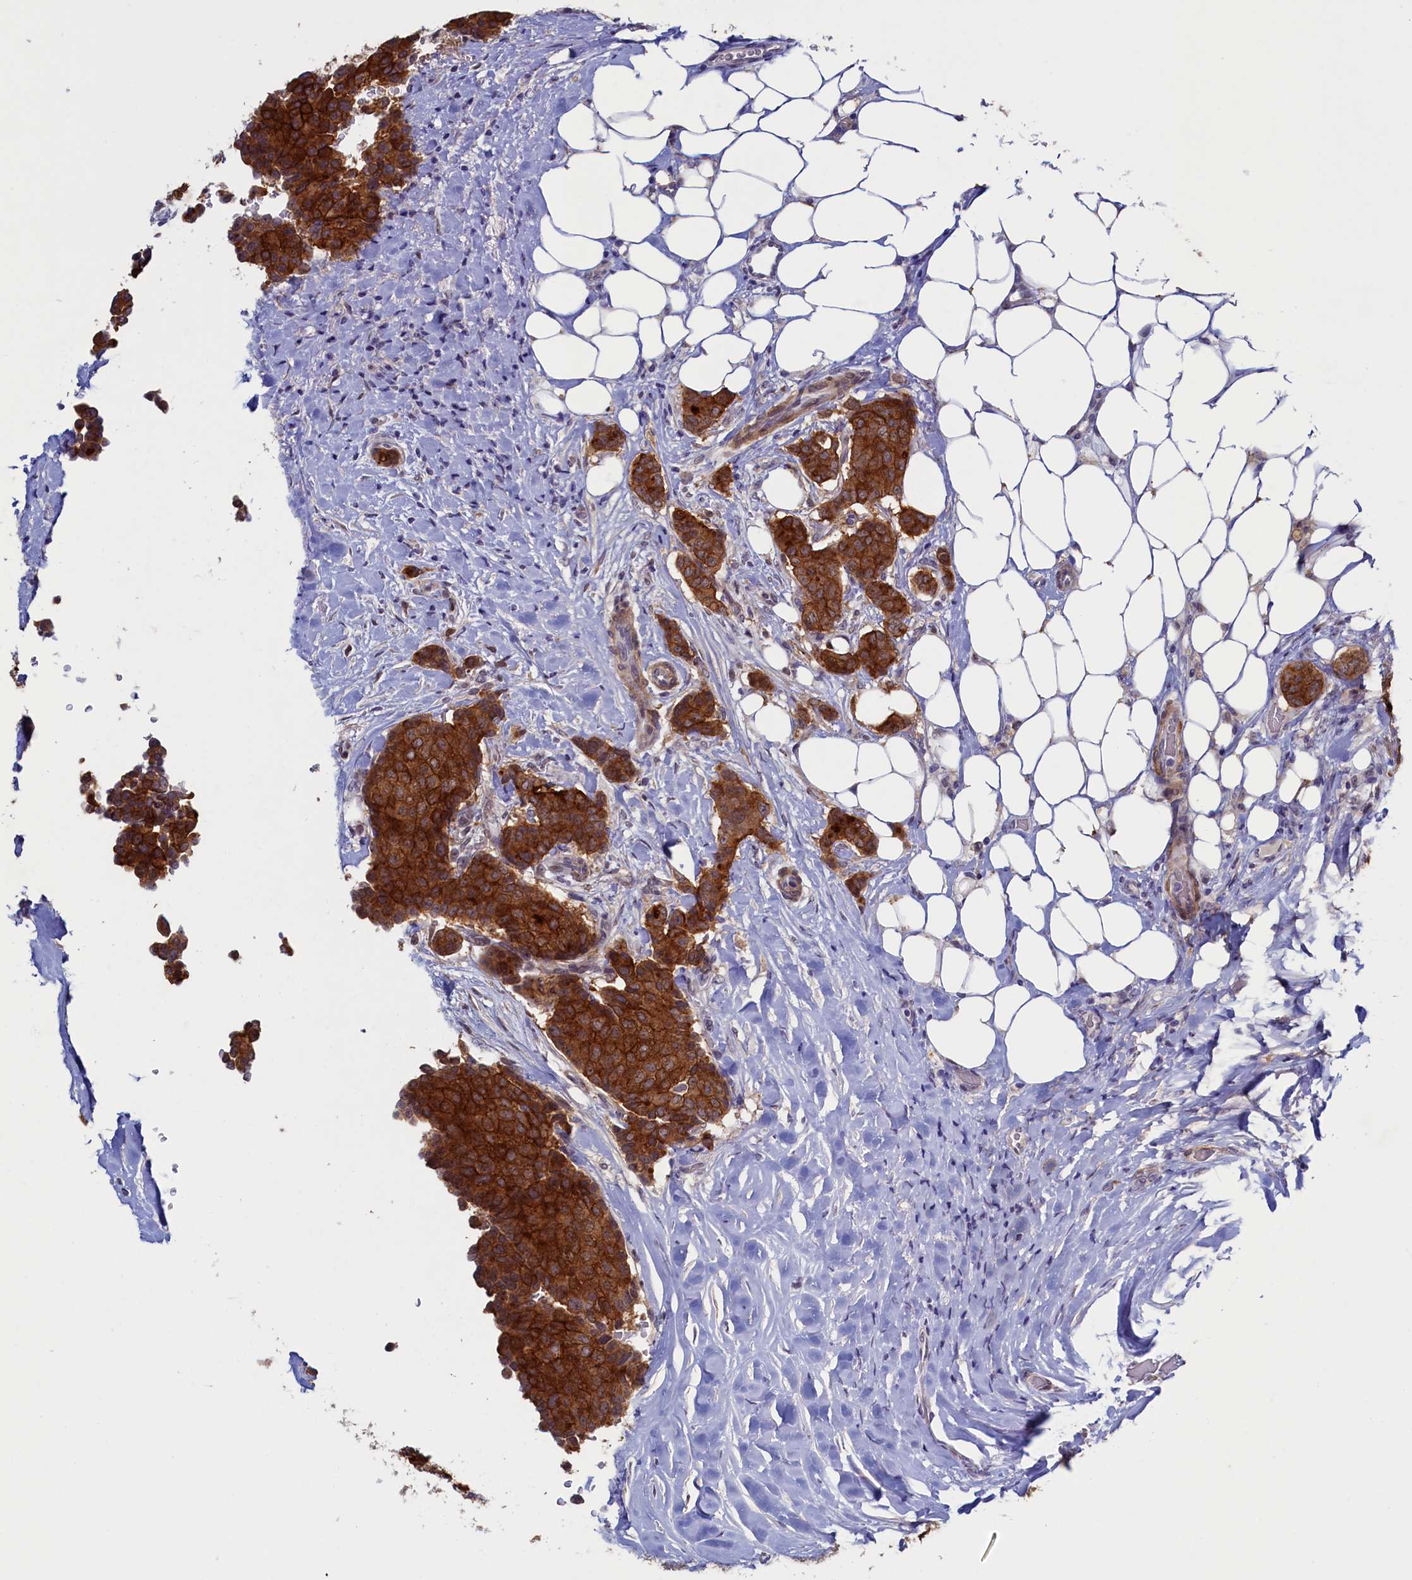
{"staining": {"intensity": "strong", "quantity": ">75%", "location": "cytoplasmic/membranous"}, "tissue": "breast cancer", "cell_type": "Tumor cells", "image_type": "cancer", "snomed": [{"axis": "morphology", "description": "Duct carcinoma"}, {"axis": "topography", "description": "Breast"}], "caption": "Strong cytoplasmic/membranous protein expression is identified in approximately >75% of tumor cells in infiltrating ductal carcinoma (breast).", "gene": "PACSIN3", "patient": {"sex": "female", "age": 75}}